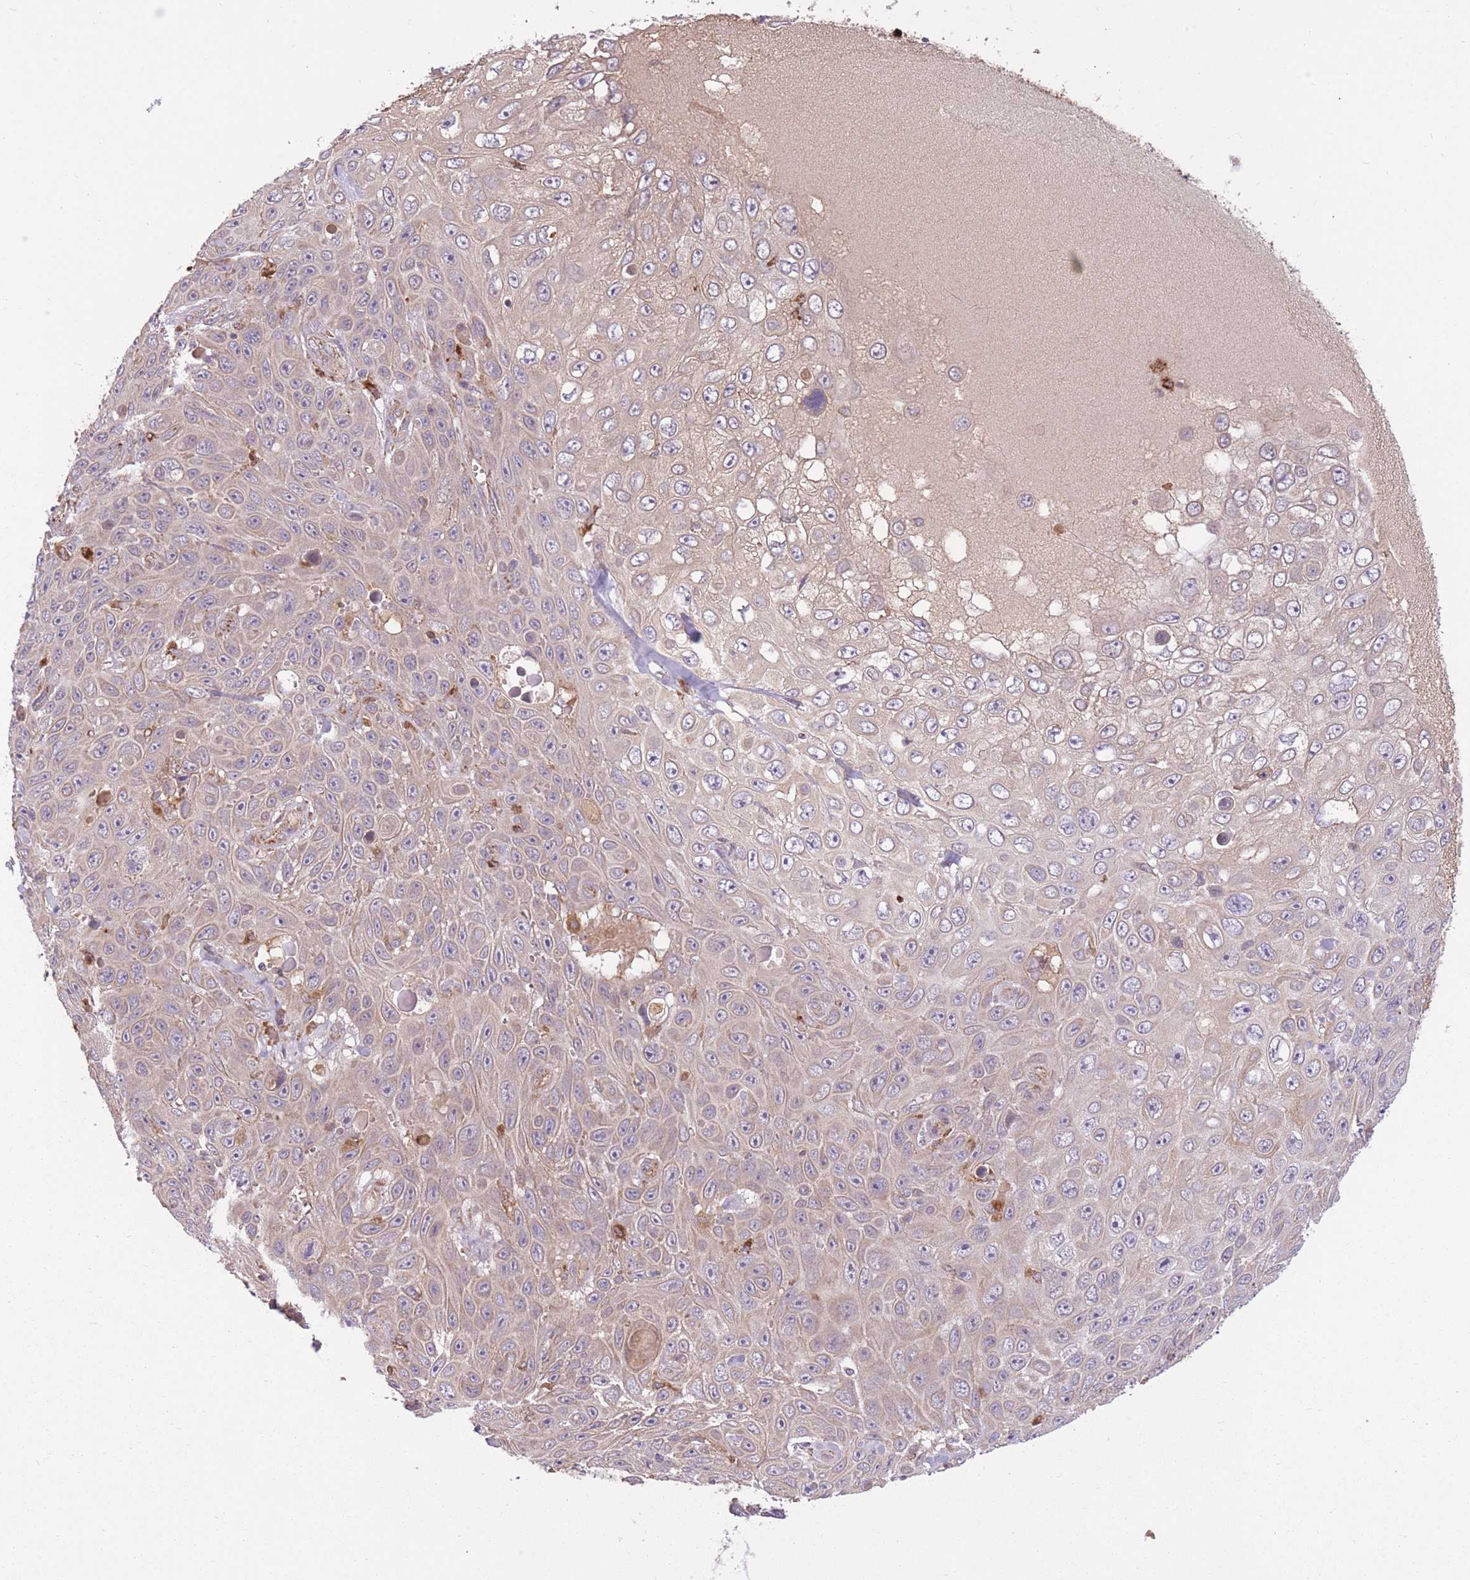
{"staining": {"intensity": "negative", "quantity": "none", "location": "none"}, "tissue": "skin cancer", "cell_type": "Tumor cells", "image_type": "cancer", "snomed": [{"axis": "morphology", "description": "Squamous cell carcinoma, NOS"}, {"axis": "topography", "description": "Skin"}], "caption": "Immunohistochemical staining of human squamous cell carcinoma (skin) shows no significant positivity in tumor cells.", "gene": "POLR3F", "patient": {"sex": "male", "age": 82}}